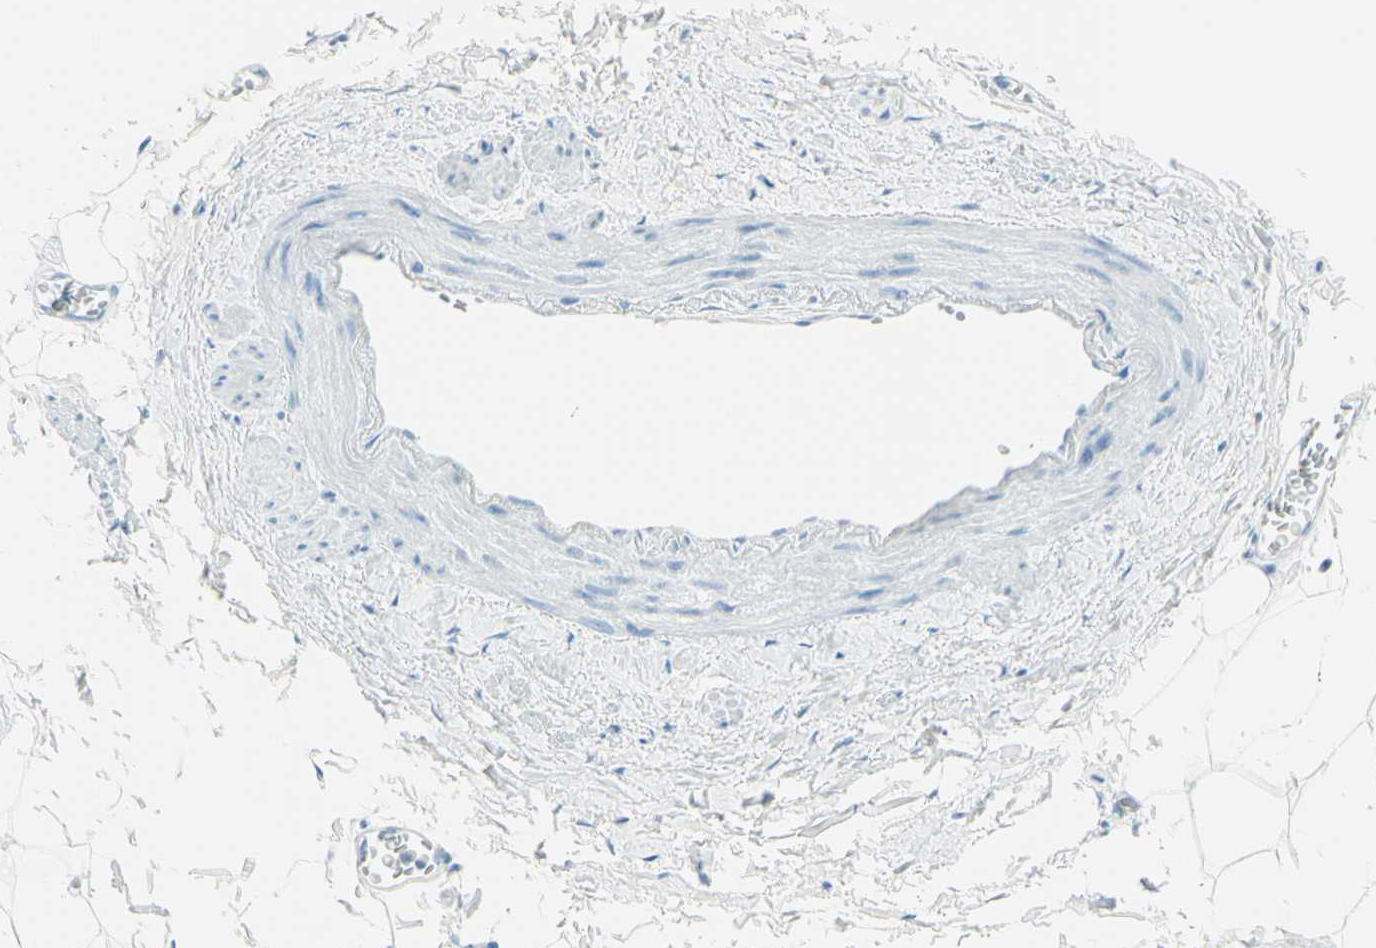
{"staining": {"intensity": "negative", "quantity": "none", "location": "none"}, "tissue": "adipose tissue", "cell_type": "Adipocytes", "image_type": "normal", "snomed": [{"axis": "morphology", "description": "Normal tissue, NOS"}, {"axis": "topography", "description": "Adipose tissue"}, {"axis": "topography", "description": "Peripheral nerve tissue"}], "caption": "This is an immunohistochemistry (IHC) micrograph of benign adipose tissue. There is no staining in adipocytes.", "gene": "FMR1NB", "patient": {"sex": "male", "age": 52}}